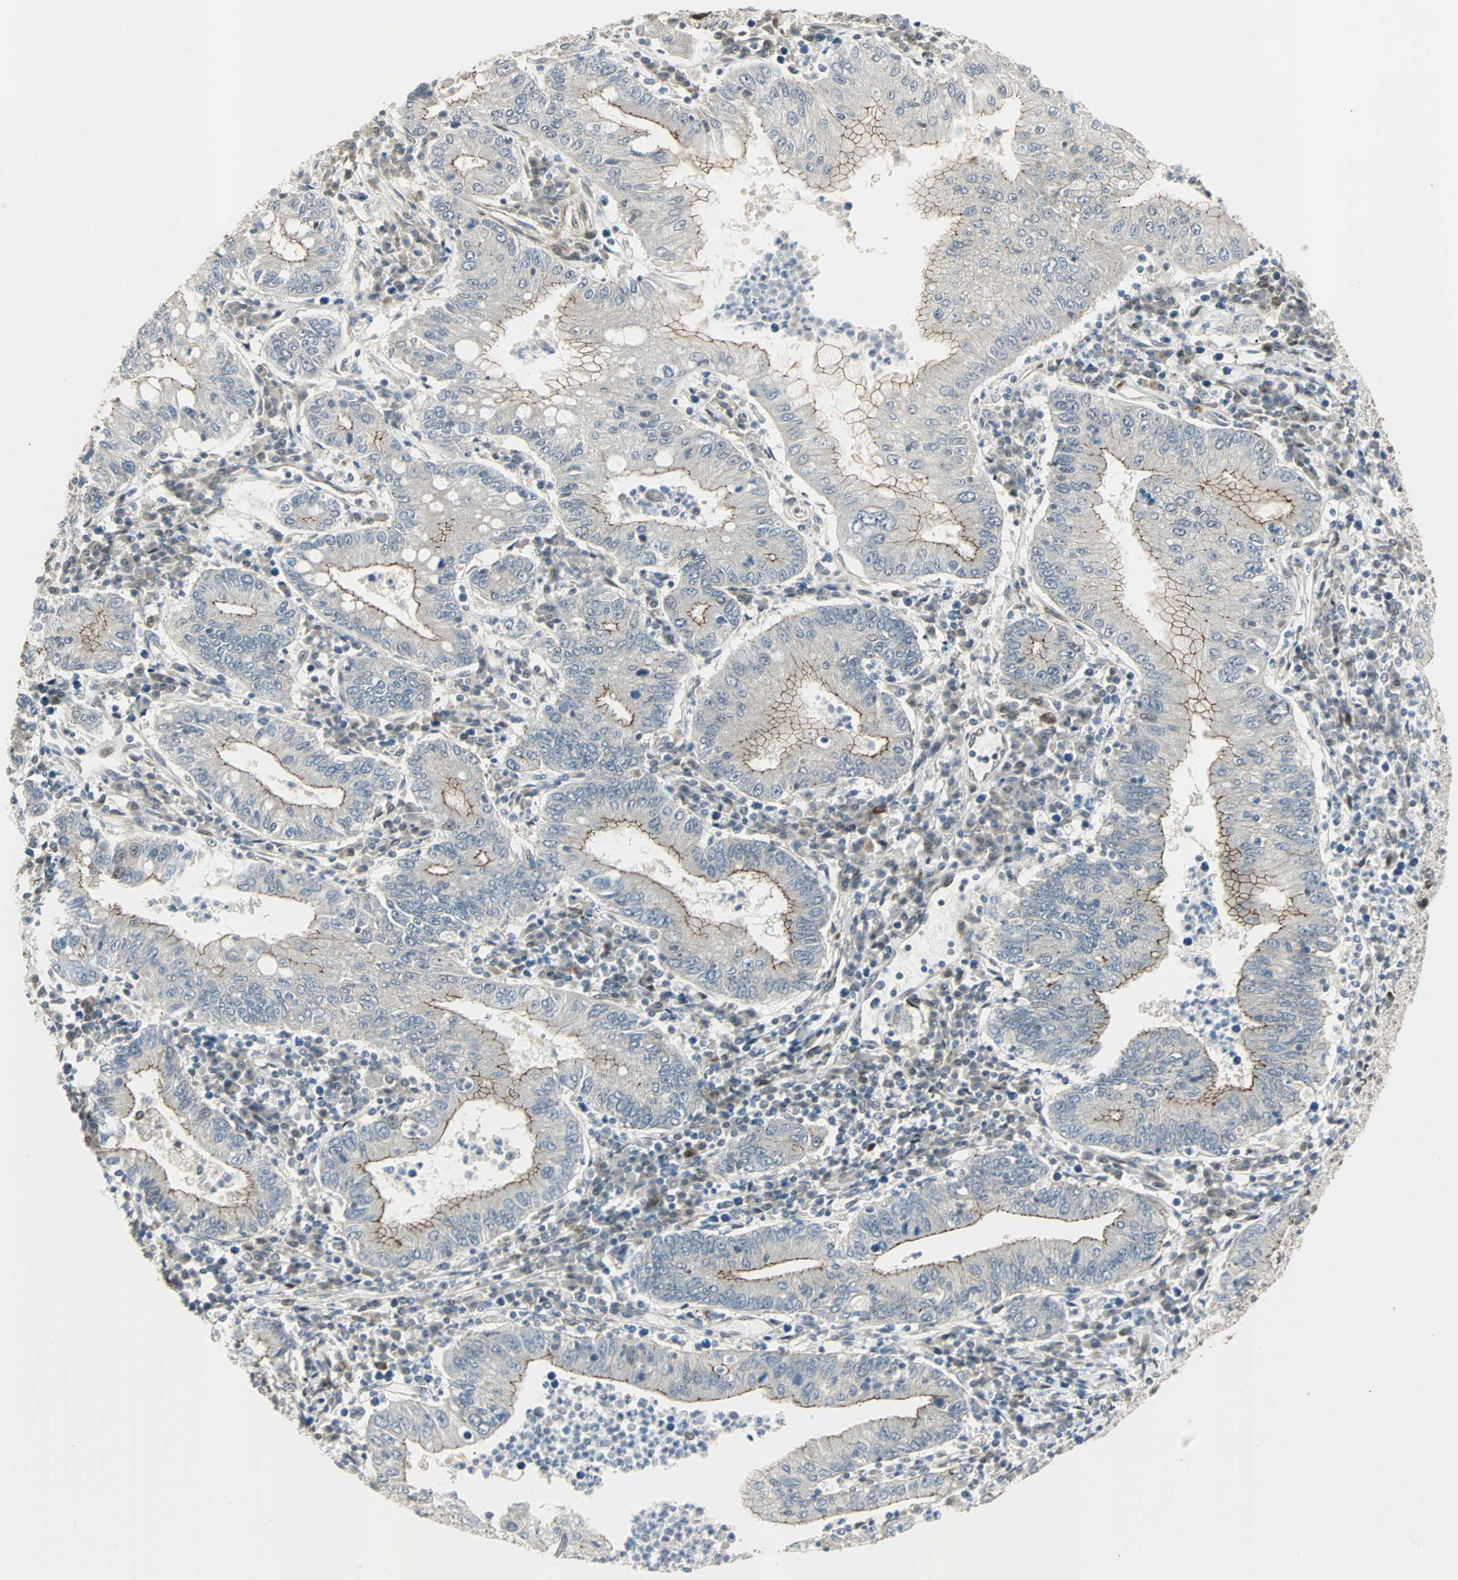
{"staining": {"intensity": "weak", "quantity": "25%-75%", "location": "cytoplasmic/membranous"}, "tissue": "stomach cancer", "cell_type": "Tumor cells", "image_type": "cancer", "snomed": [{"axis": "morphology", "description": "Normal tissue, NOS"}, {"axis": "morphology", "description": "Adenocarcinoma, NOS"}, {"axis": "topography", "description": "Esophagus"}, {"axis": "topography", "description": "Stomach, upper"}, {"axis": "topography", "description": "Peripheral nerve tissue"}], "caption": "IHC micrograph of human stomach cancer stained for a protein (brown), which shows low levels of weak cytoplasmic/membranous positivity in about 25%-75% of tumor cells.", "gene": "CBX4", "patient": {"sex": "male", "age": 62}}